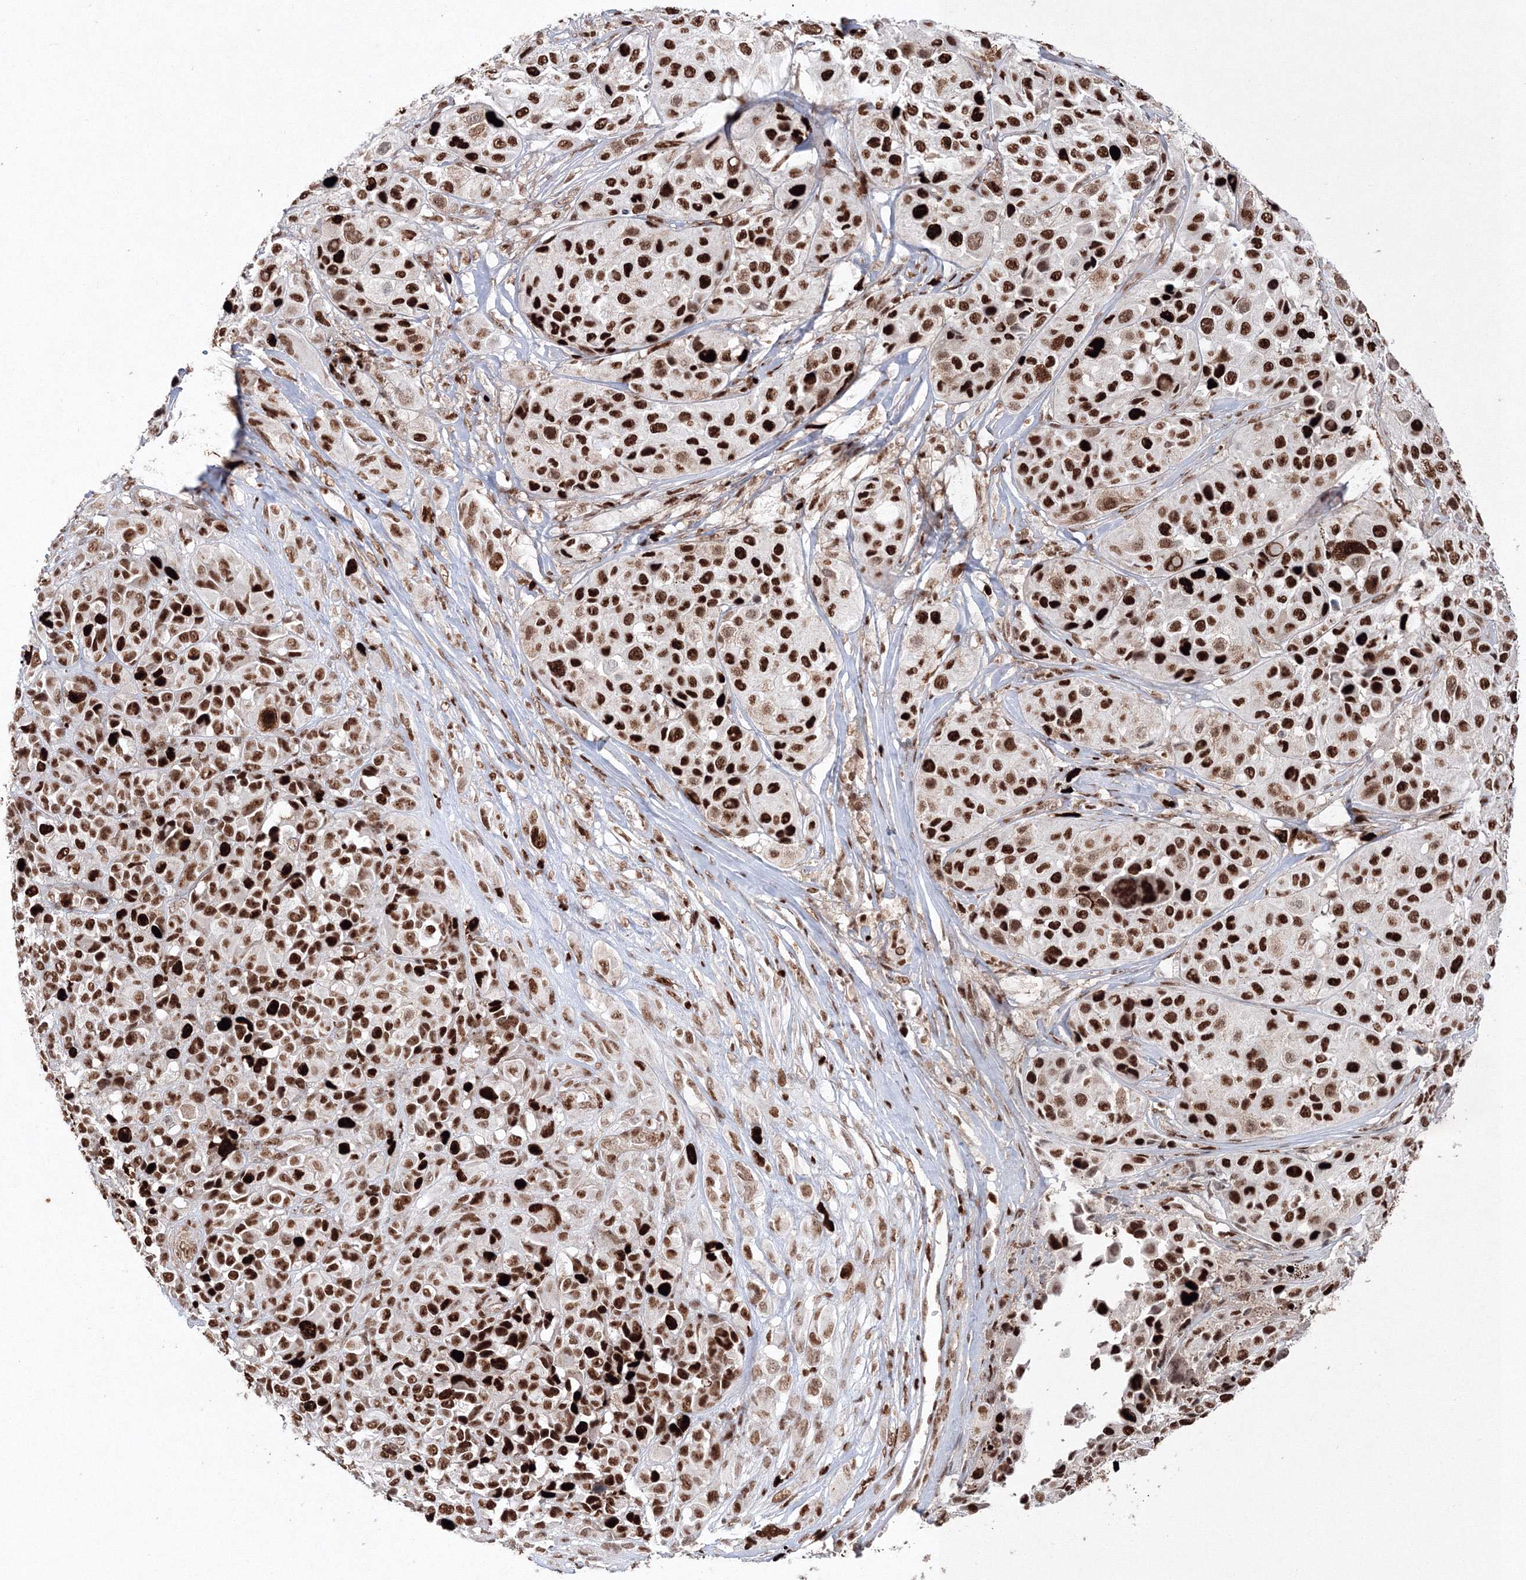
{"staining": {"intensity": "strong", "quantity": ">75%", "location": "nuclear"}, "tissue": "melanoma", "cell_type": "Tumor cells", "image_type": "cancer", "snomed": [{"axis": "morphology", "description": "Malignant melanoma, NOS"}, {"axis": "topography", "description": "Skin of trunk"}], "caption": "A histopathology image of human malignant melanoma stained for a protein reveals strong nuclear brown staining in tumor cells. (brown staining indicates protein expression, while blue staining denotes nuclei).", "gene": "LIG1", "patient": {"sex": "male", "age": 71}}